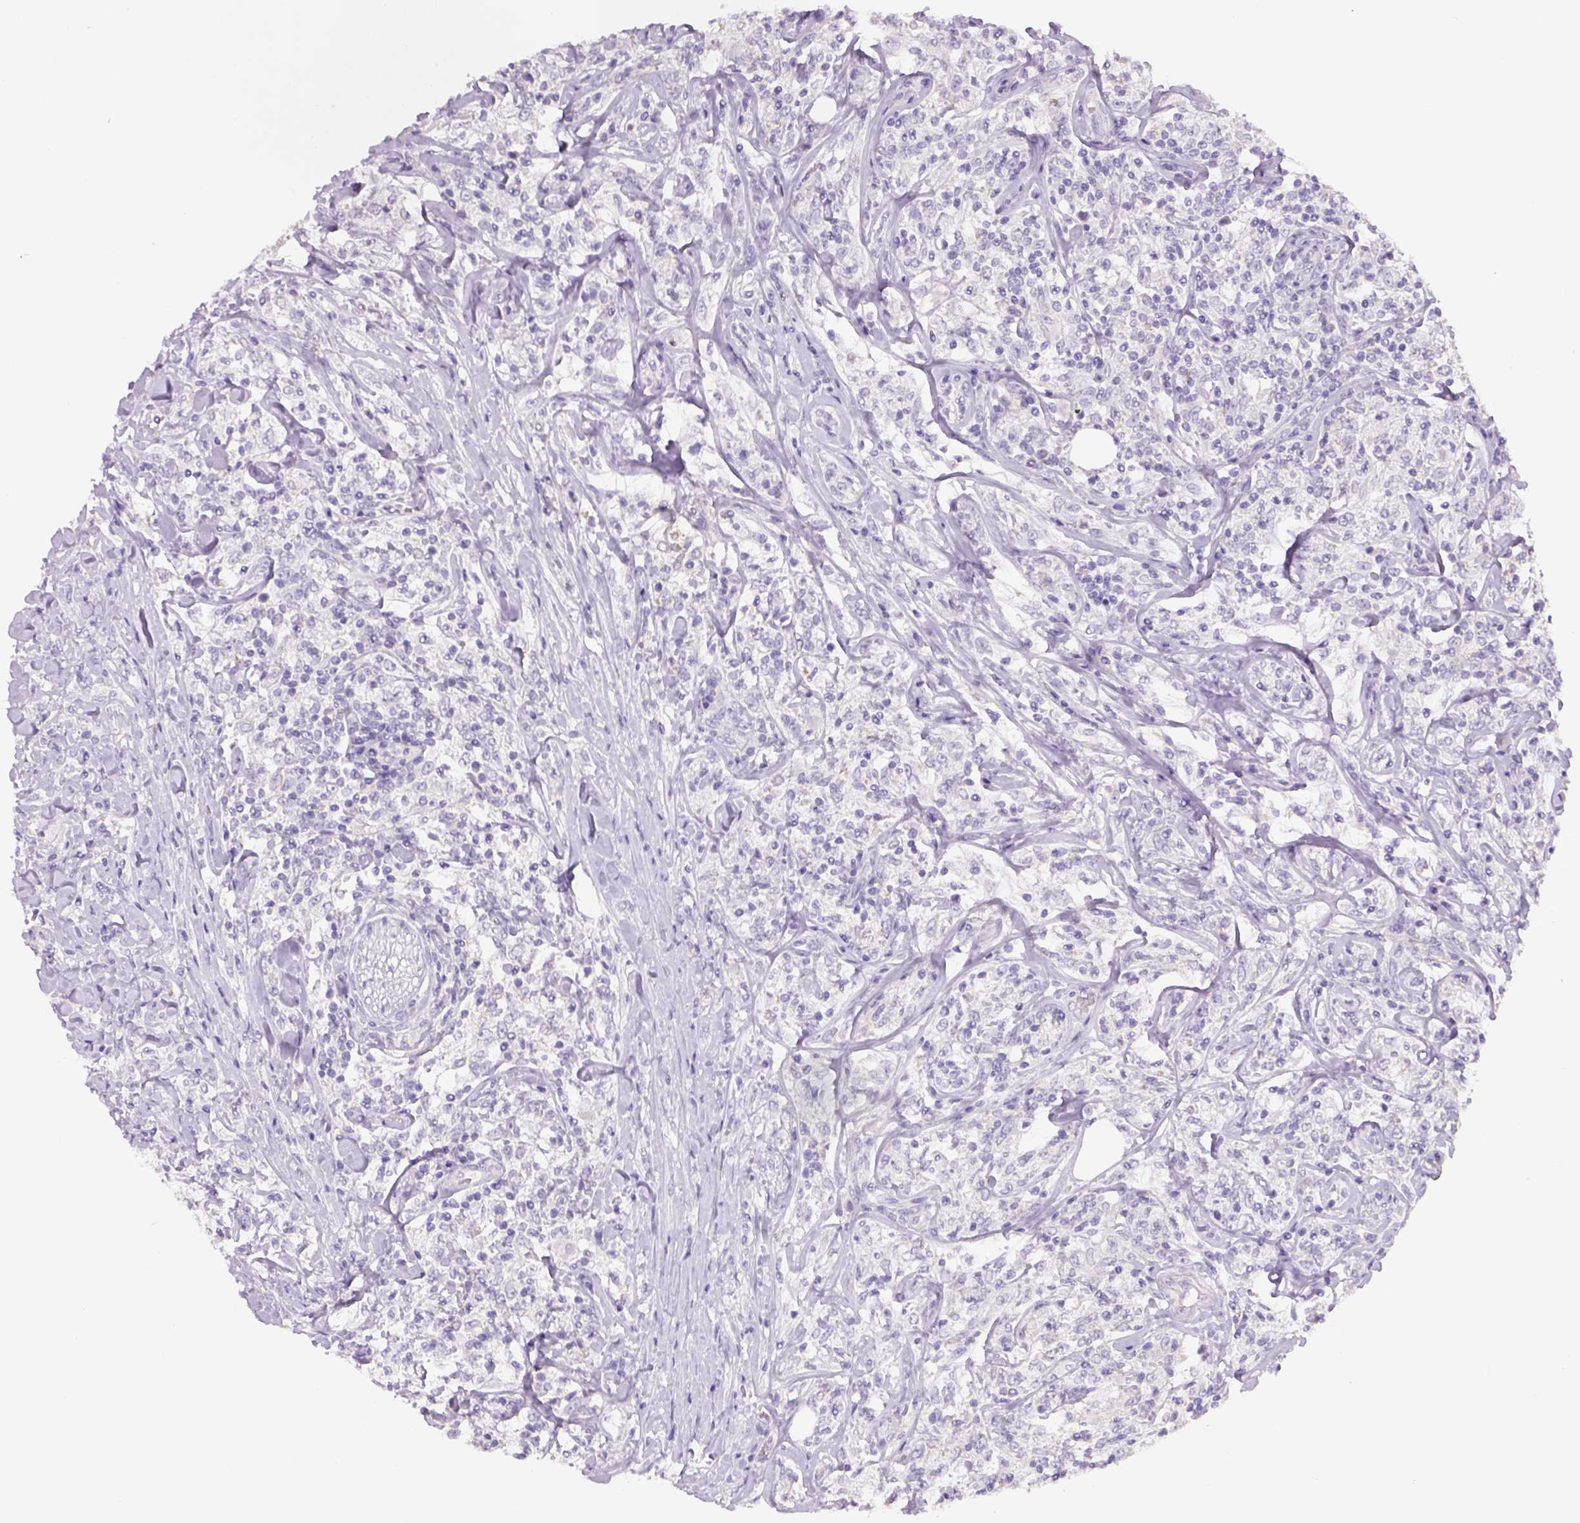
{"staining": {"intensity": "negative", "quantity": "none", "location": "none"}, "tissue": "lymphoma", "cell_type": "Tumor cells", "image_type": "cancer", "snomed": [{"axis": "morphology", "description": "Malignant lymphoma, non-Hodgkin's type, High grade"}, {"axis": "topography", "description": "Lymph node"}], "caption": "High magnification brightfield microscopy of lymphoma stained with DAB (brown) and counterstained with hematoxylin (blue): tumor cells show no significant positivity.", "gene": "ADGRV1", "patient": {"sex": "female", "age": 84}}